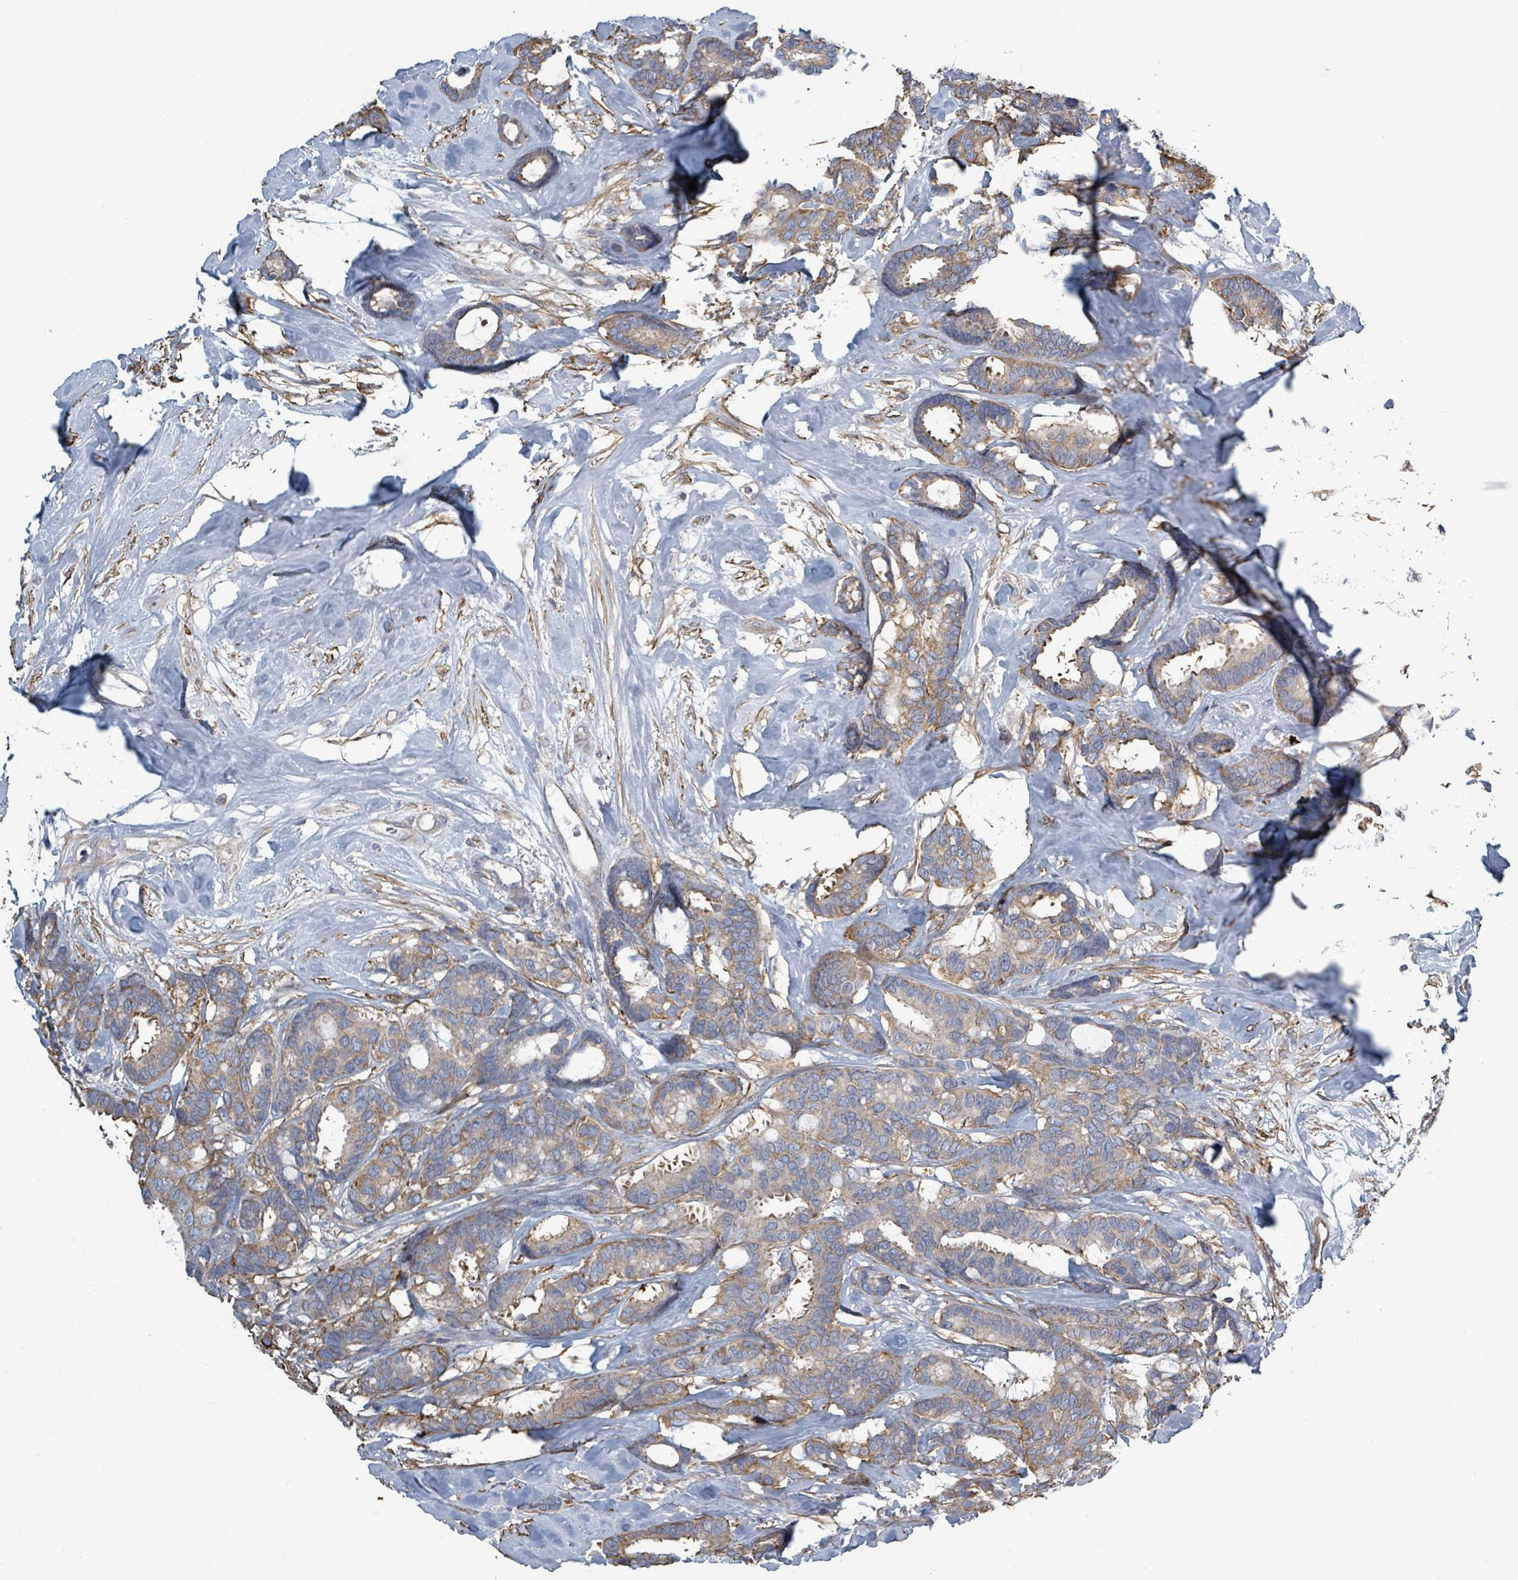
{"staining": {"intensity": "weak", "quantity": ">75%", "location": "cytoplasmic/membranous"}, "tissue": "breast cancer", "cell_type": "Tumor cells", "image_type": "cancer", "snomed": [{"axis": "morphology", "description": "Duct carcinoma"}, {"axis": "topography", "description": "Breast"}], "caption": "Breast cancer tissue displays weak cytoplasmic/membranous expression in about >75% of tumor cells, visualized by immunohistochemistry.", "gene": "ADCK1", "patient": {"sex": "female", "age": 87}}